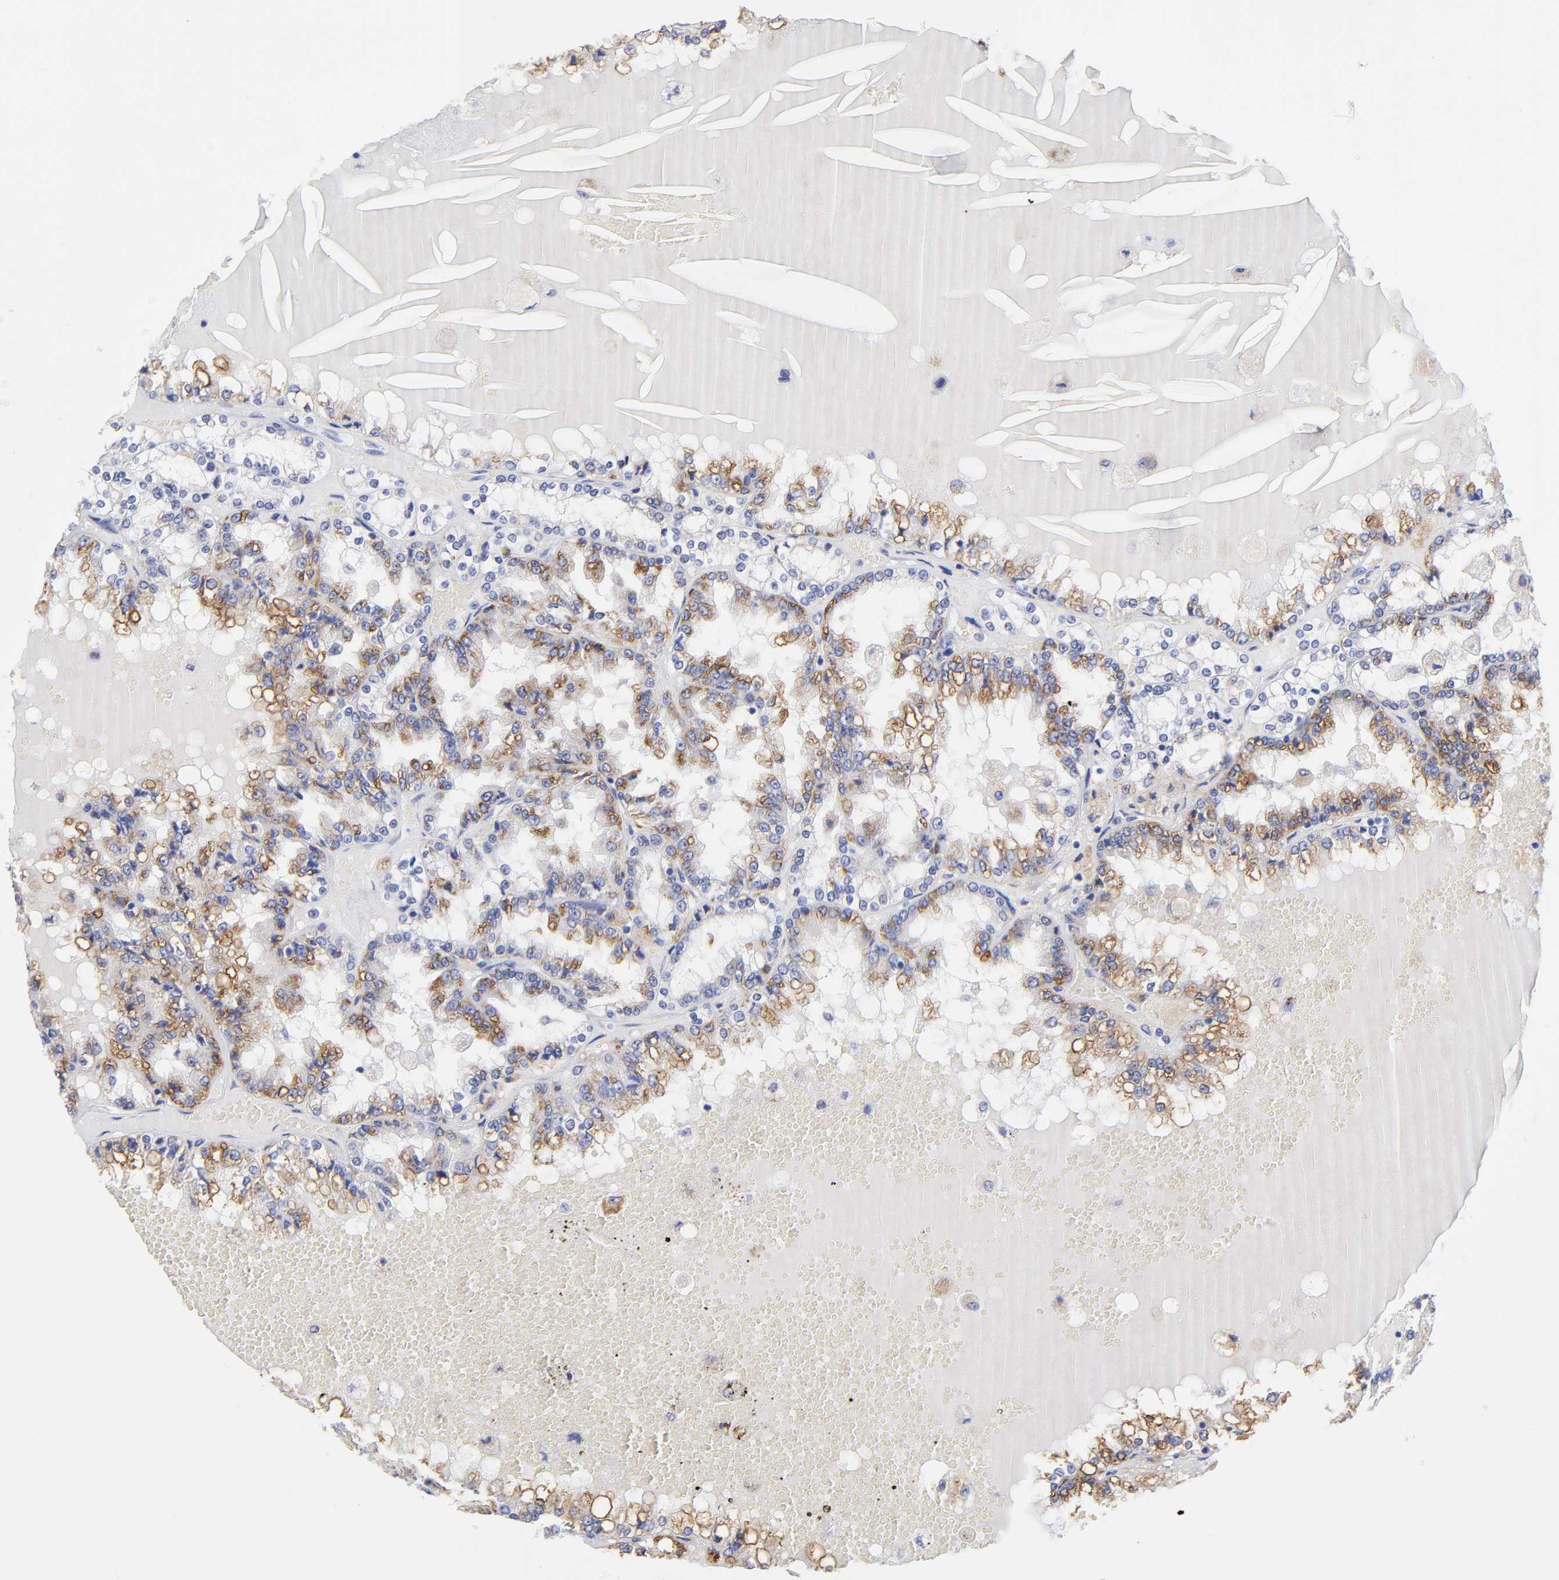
{"staining": {"intensity": "moderate", "quantity": ">75%", "location": "cytoplasmic/membranous"}, "tissue": "renal cancer", "cell_type": "Tumor cells", "image_type": "cancer", "snomed": [{"axis": "morphology", "description": "Adenocarcinoma, NOS"}, {"axis": "topography", "description": "Kidney"}], "caption": "Renal adenocarcinoma tissue demonstrates moderate cytoplasmic/membranous positivity in about >75% of tumor cells, visualized by immunohistochemistry.", "gene": "DUSP9", "patient": {"sex": "female", "age": 56}}